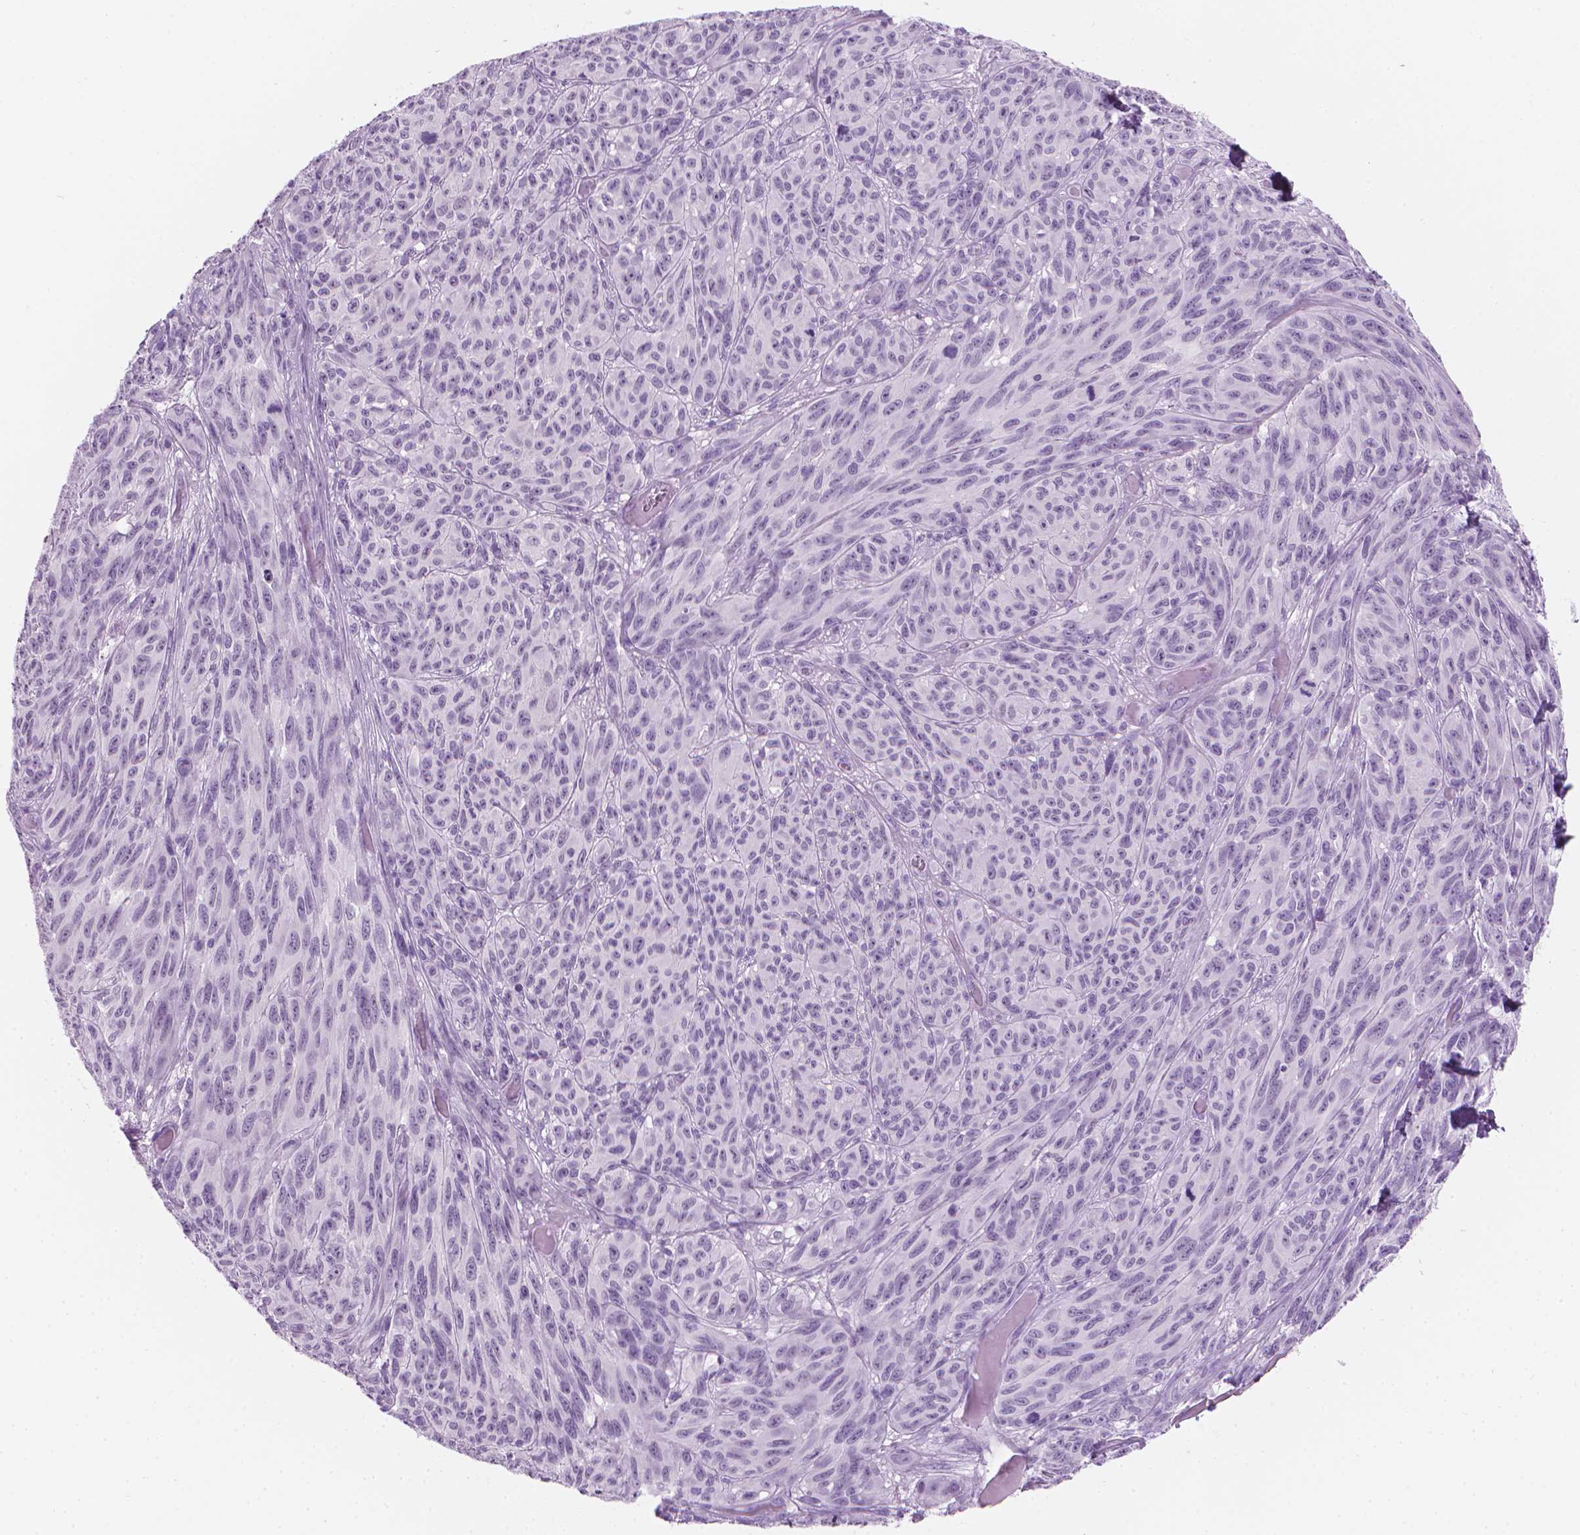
{"staining": {"intensity": "negative", "quantity": "none", "location": "none"}, "tissue": "melanoma", "cell_type": "Tumor cells", "image_type": "cancer", "snomed": [{"axis": "morphology", "description": "Malignant melanoma, NOS"}, {"axis": "topography", "description": "Vulva, labia, clitoris and Bartholin´s gland, NO"}], "caption": "IHC histopathology image of human melanoma stained for a protein (brown), which reveals no expression in tumor cells. Nuclei are stained in blue.", "gene": "TTC29", "patient": {"sex": "female", "age": 75}}